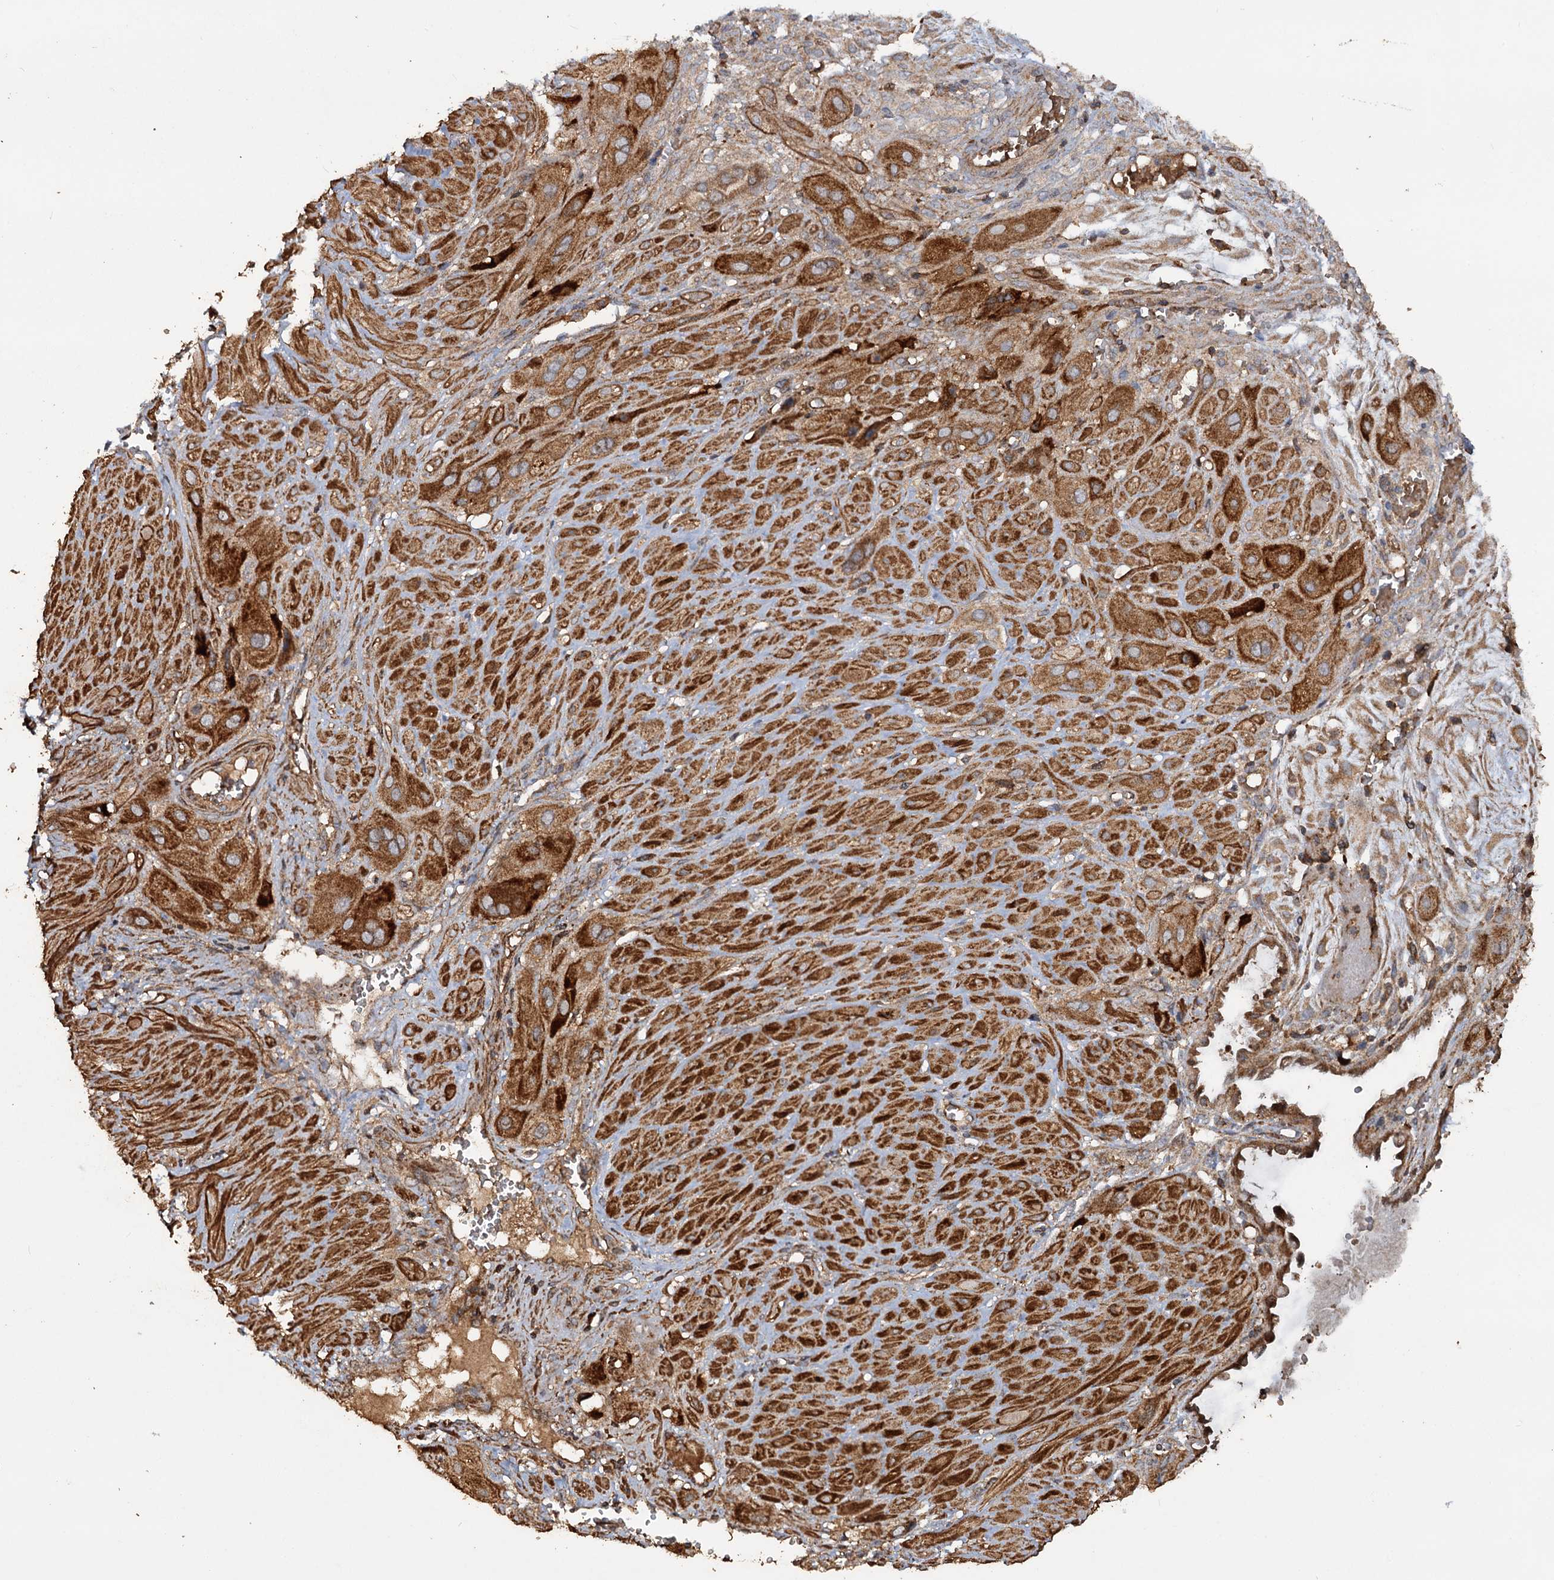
{"staining": {"intensity": "moderate", "quantity": ">75%", "location": "cytoplasmic/membranous"}, "tissue": "cervical cancer", "cell_type": "Tumor cells", "image_type": "cancer", "snomed": [{"axis": "morphology", "description": "Squamous cell carcinoma, NOS"}, {"axis": "topography", "description": "Cervix"}], "caption": "Cervical cancer (squamous cell carcinoma) stained for a protein displays moderate cytoplasmic/membranous positivity in tumor cells.", "gene": "NOTCH2NLA", "patient": {"sex": "female", "age": 34}}